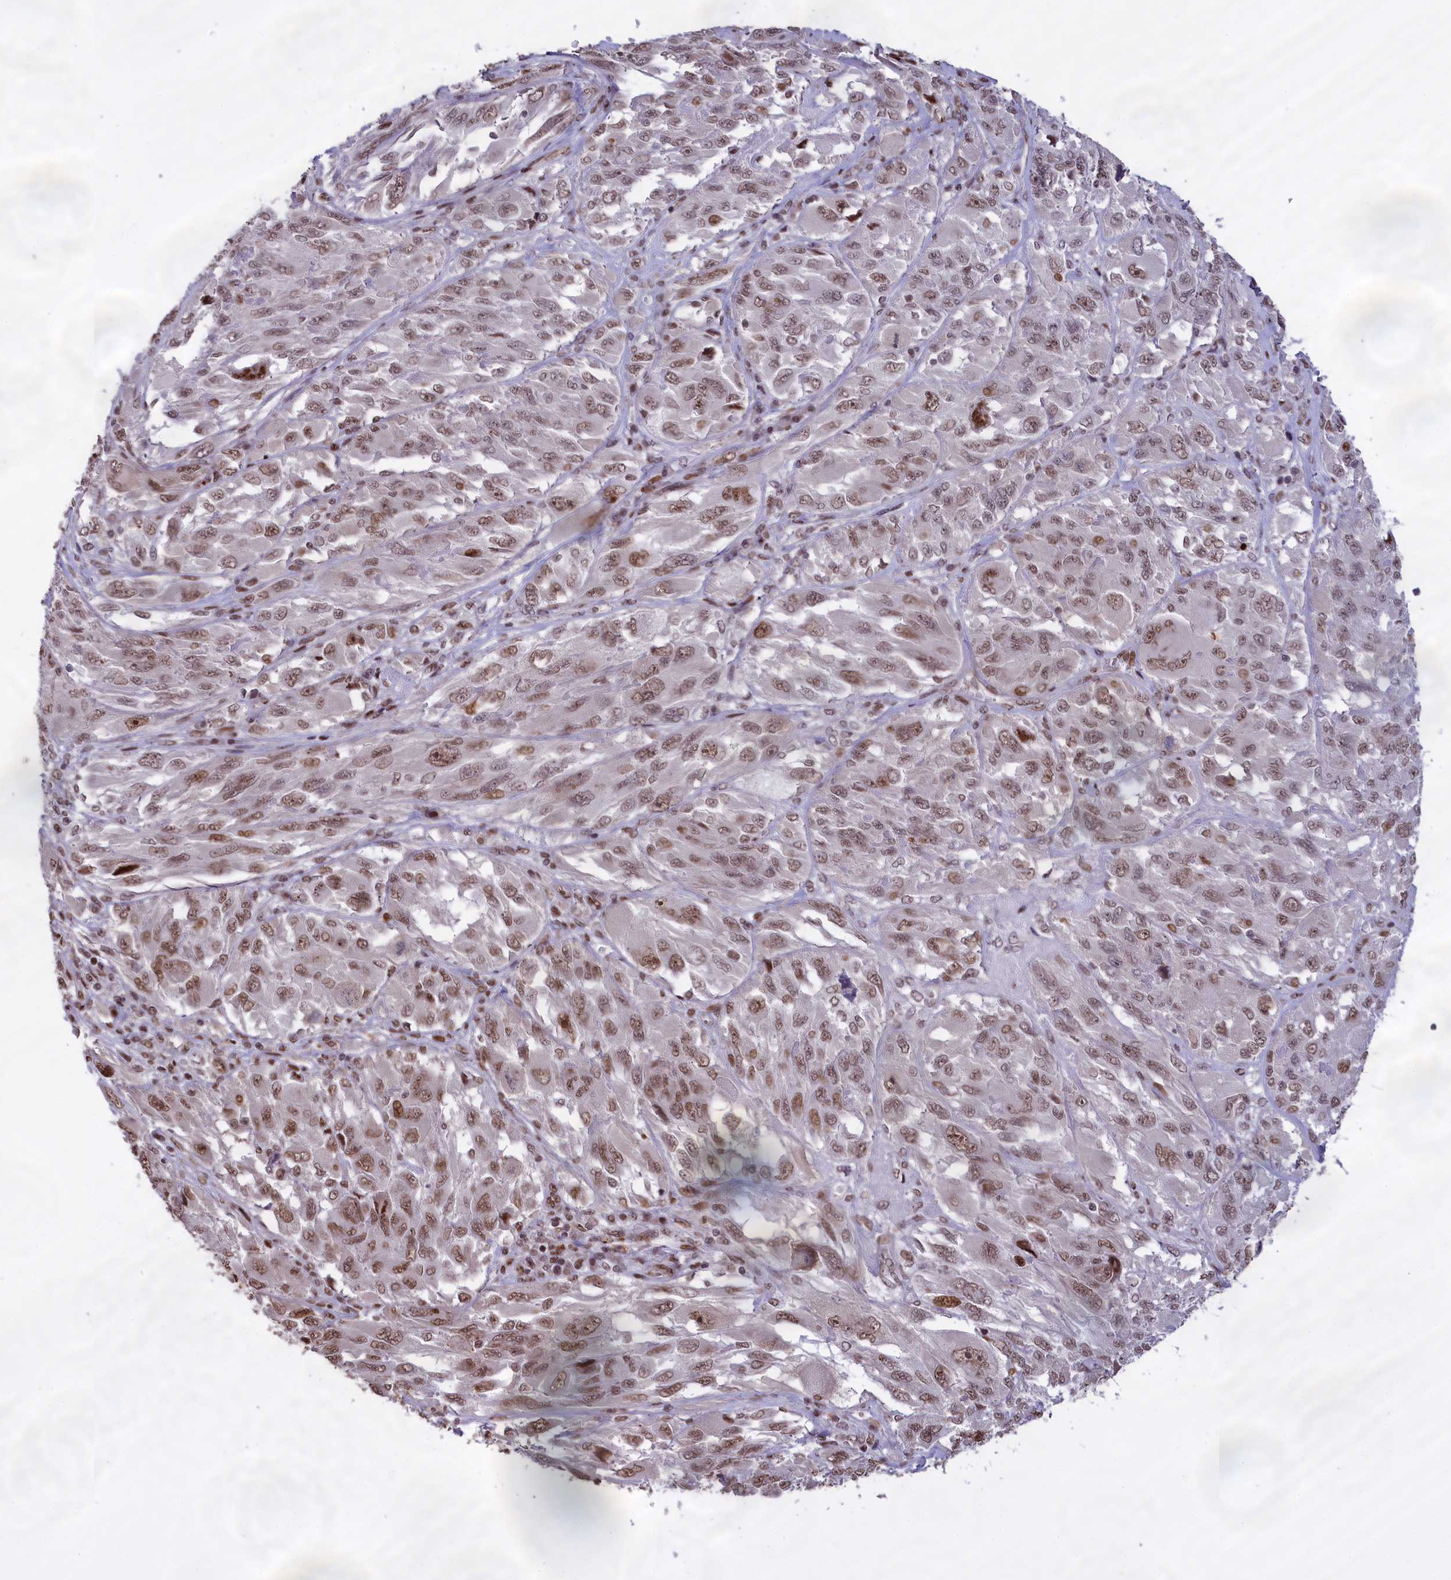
{"staining": {"intensity": "moderate", "quantity": ">75%", "location": "nuclear"}, "tissue": "melanoma", "cell_type": "Tumor cells", "image_type": "cancer", "snomed": [{"axis": "morphology", "description": "Malignant melanoma, NOS"}, {"axis": "topography", "description": "Skin"}], "caption": "The photomicrograph reveals staining of malignant melanoma, revealing moderate nuclear protein positivity (brown color) within tumor cells. Using DAB (brown) and hematoxylin (blue) stains, captured at high magnification using brightfield microscopy.", "gene": "RELB", "patient": {"sex": "female", "age": 91}}